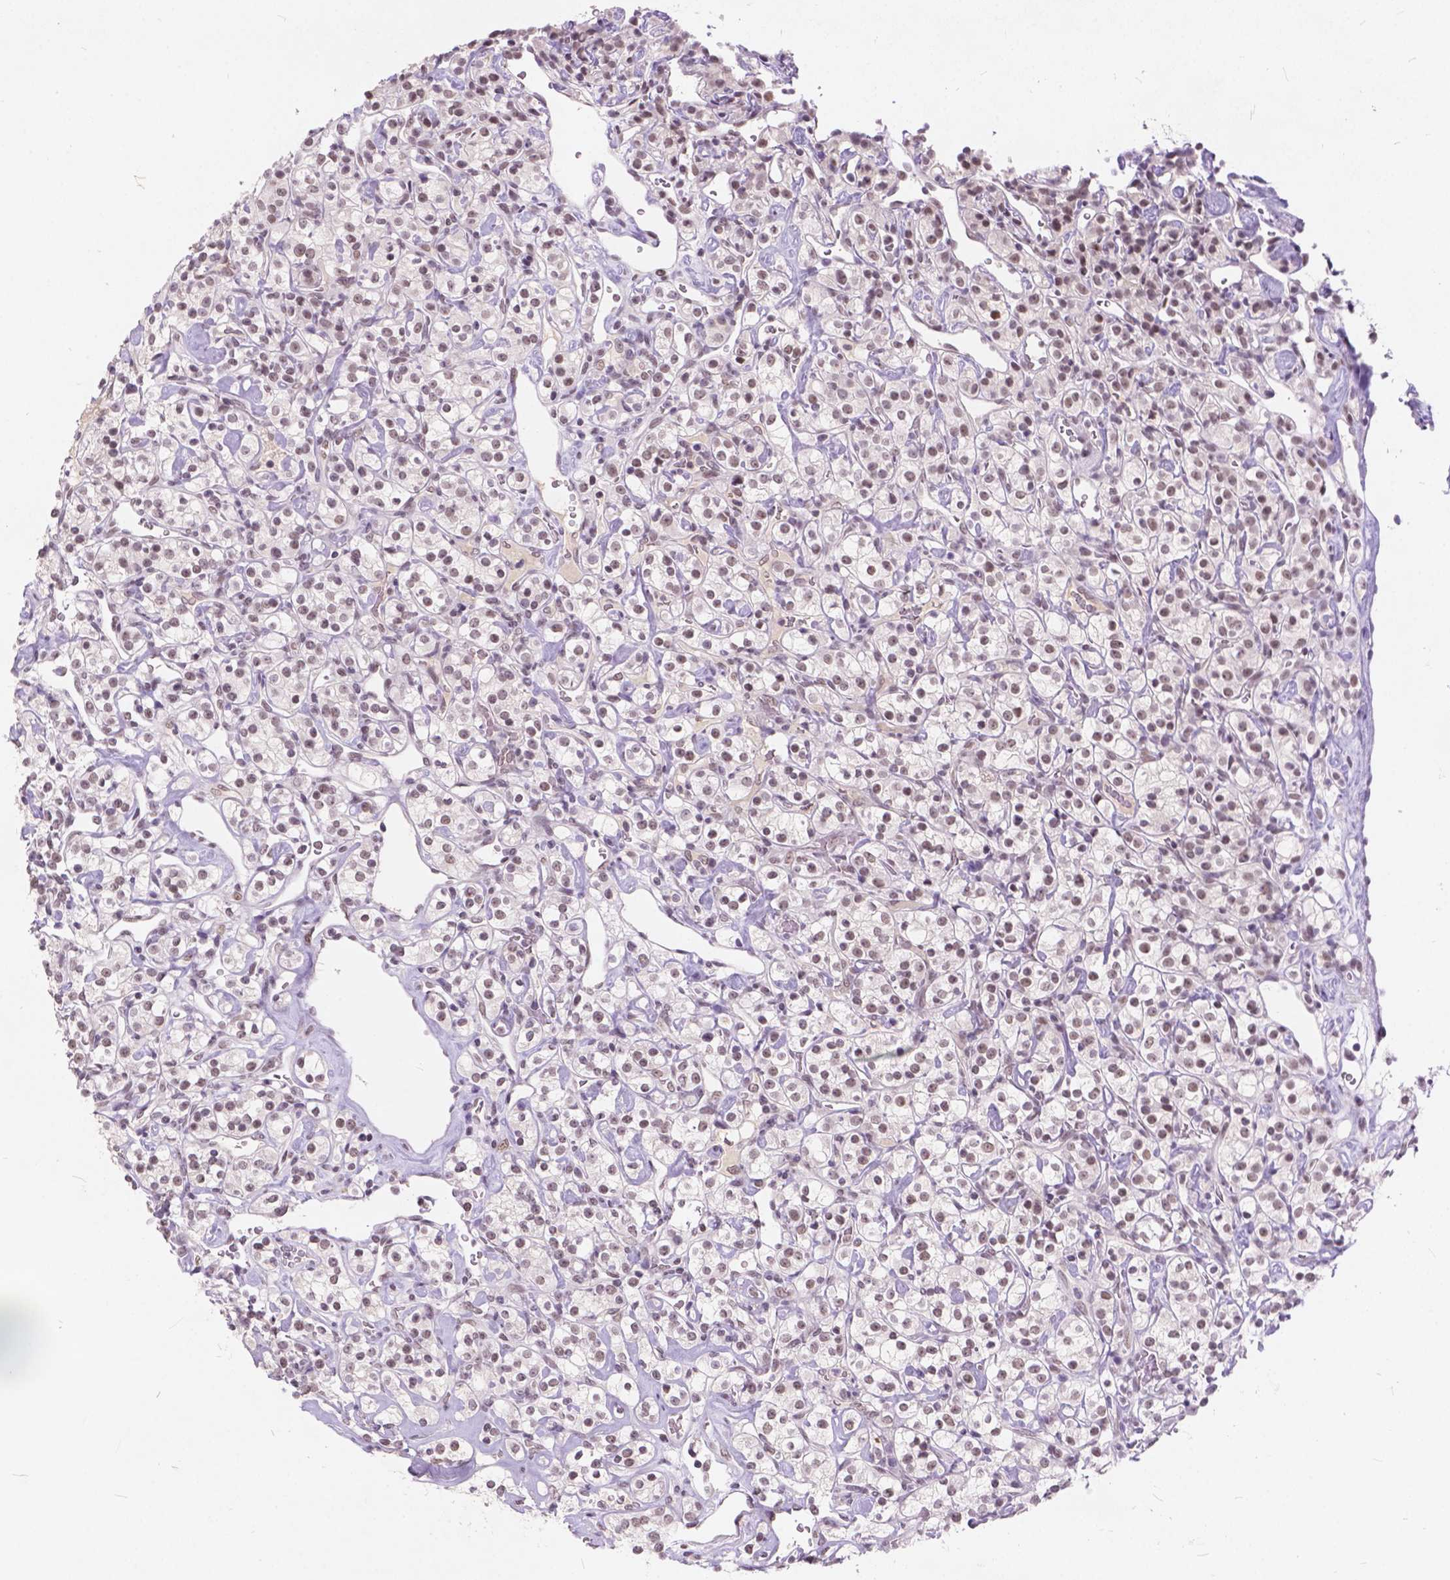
{"staining": {"intensity": "weak", "quantity": ">75%", "location": "nuclear"}, "tissue": "renal cancer", "cell_type": "Tumor cells", "image_type": "cancer", "snomed": [{"axis": "morphology", "description": "Adenocarcinoma, NOS"}, {"axis": "topography", "description": "Kidney"}], "caption": "DAB (3,3'-diaminobenzidine) immunohistochemical staining of renal cancer (adenocarcinoma) shows weak nuclear protein staining in approximately >75% of tumor cells. The staining was performed using DAB, with brown indicating positive protein expression. Nuclei are stained blue with hematoxylin.", "gene": "FAM53A", "patient": {"sex": "male", "age": 77}}